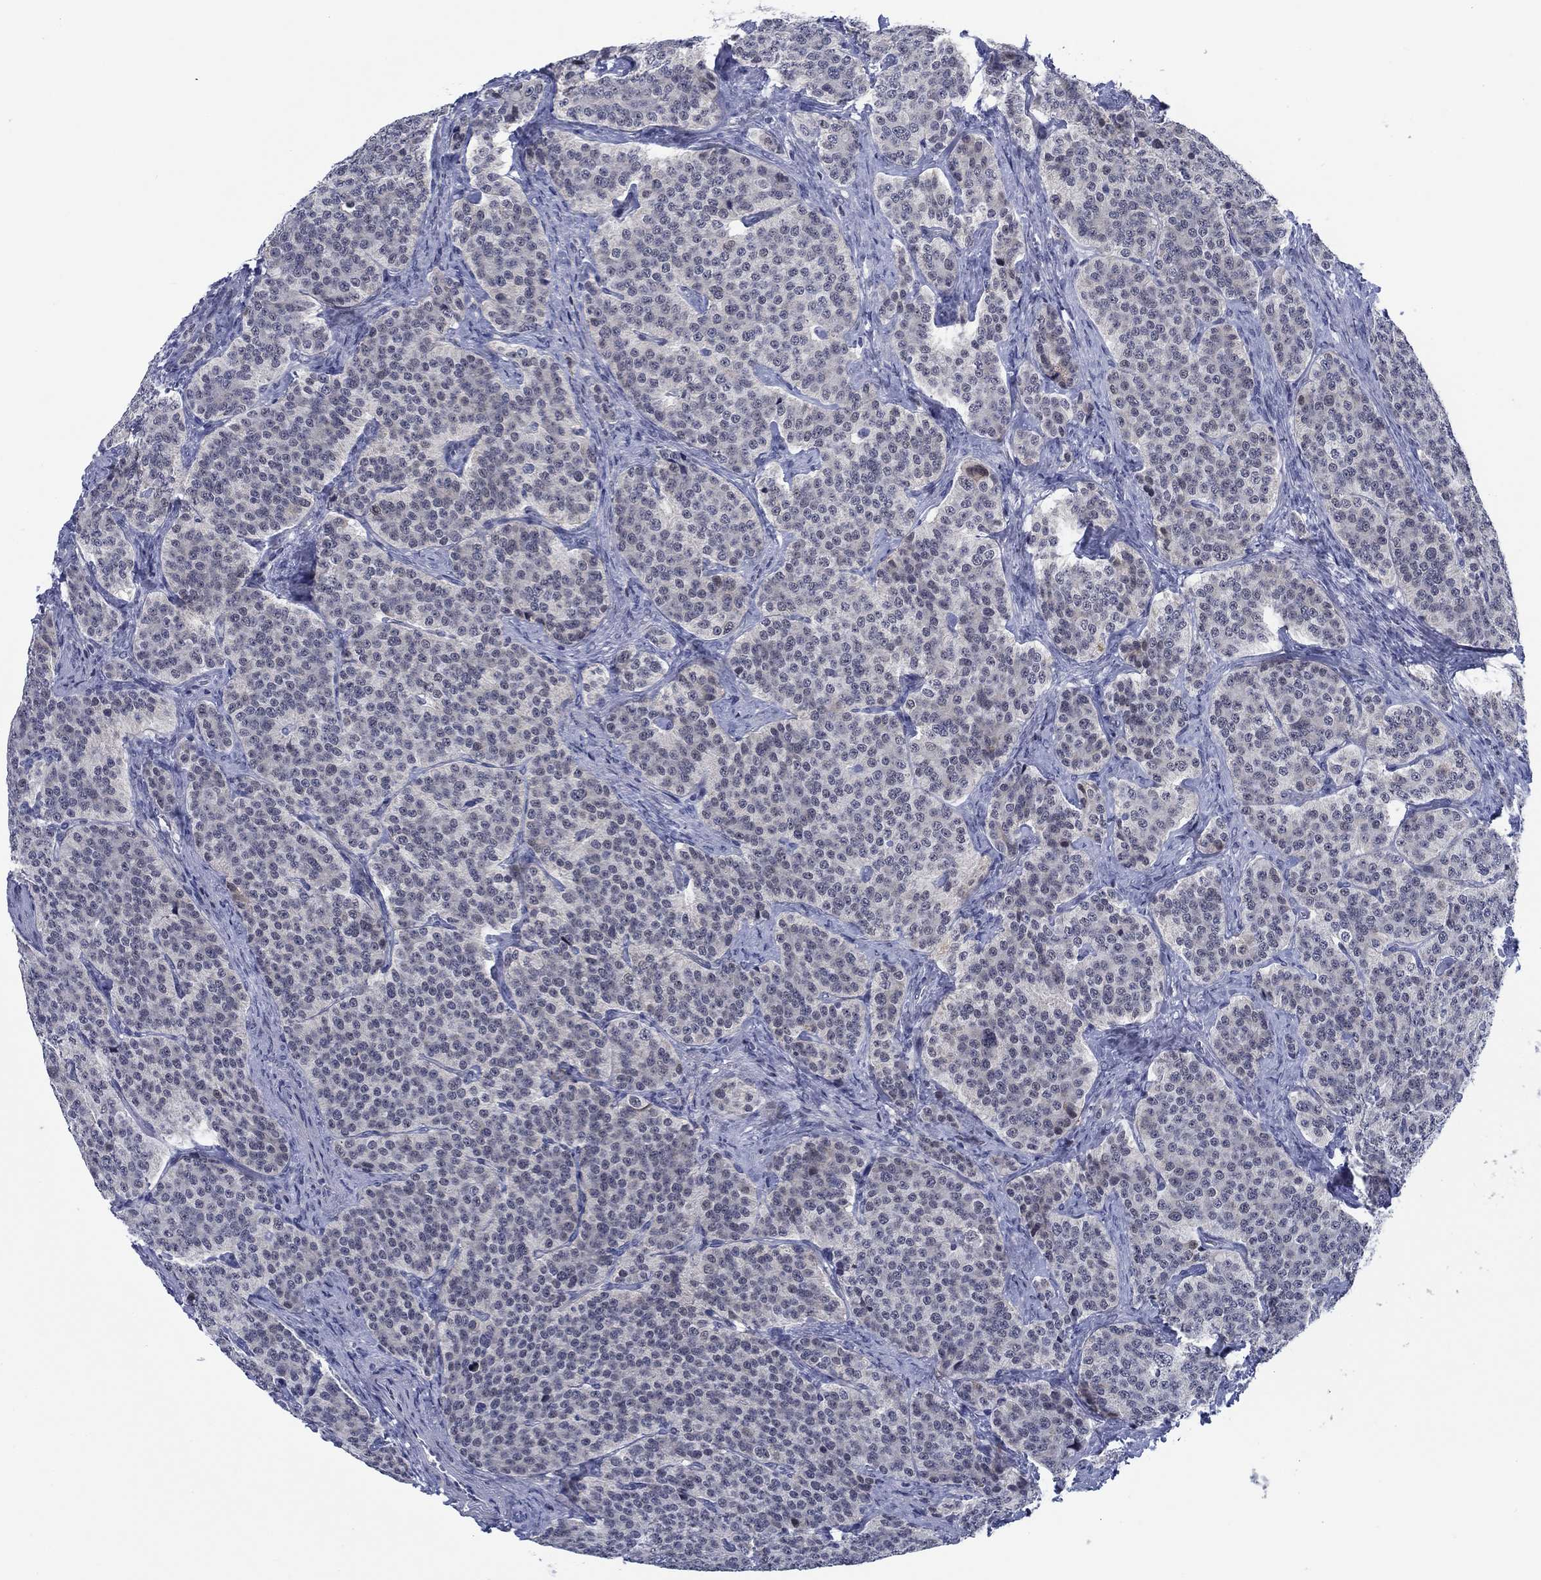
{"staining": {"intensity": "negative", "quantity": "none", "location": "none"}, "tissue": "carcinoid", "cell_type": "Tumor cells", "image_type": "cancer", "snomed": [{"axis": "morphology", "description": "Carcinoid, malignant, NOS"}, {"axis": "topography", "description": "Small intestine"}], "caption": "Photomicrograph shows no protein positivity in tumor cells of carcinoid tissue.", "gene": "NEU3", "patient": {"sex": "female", "age": 58}}